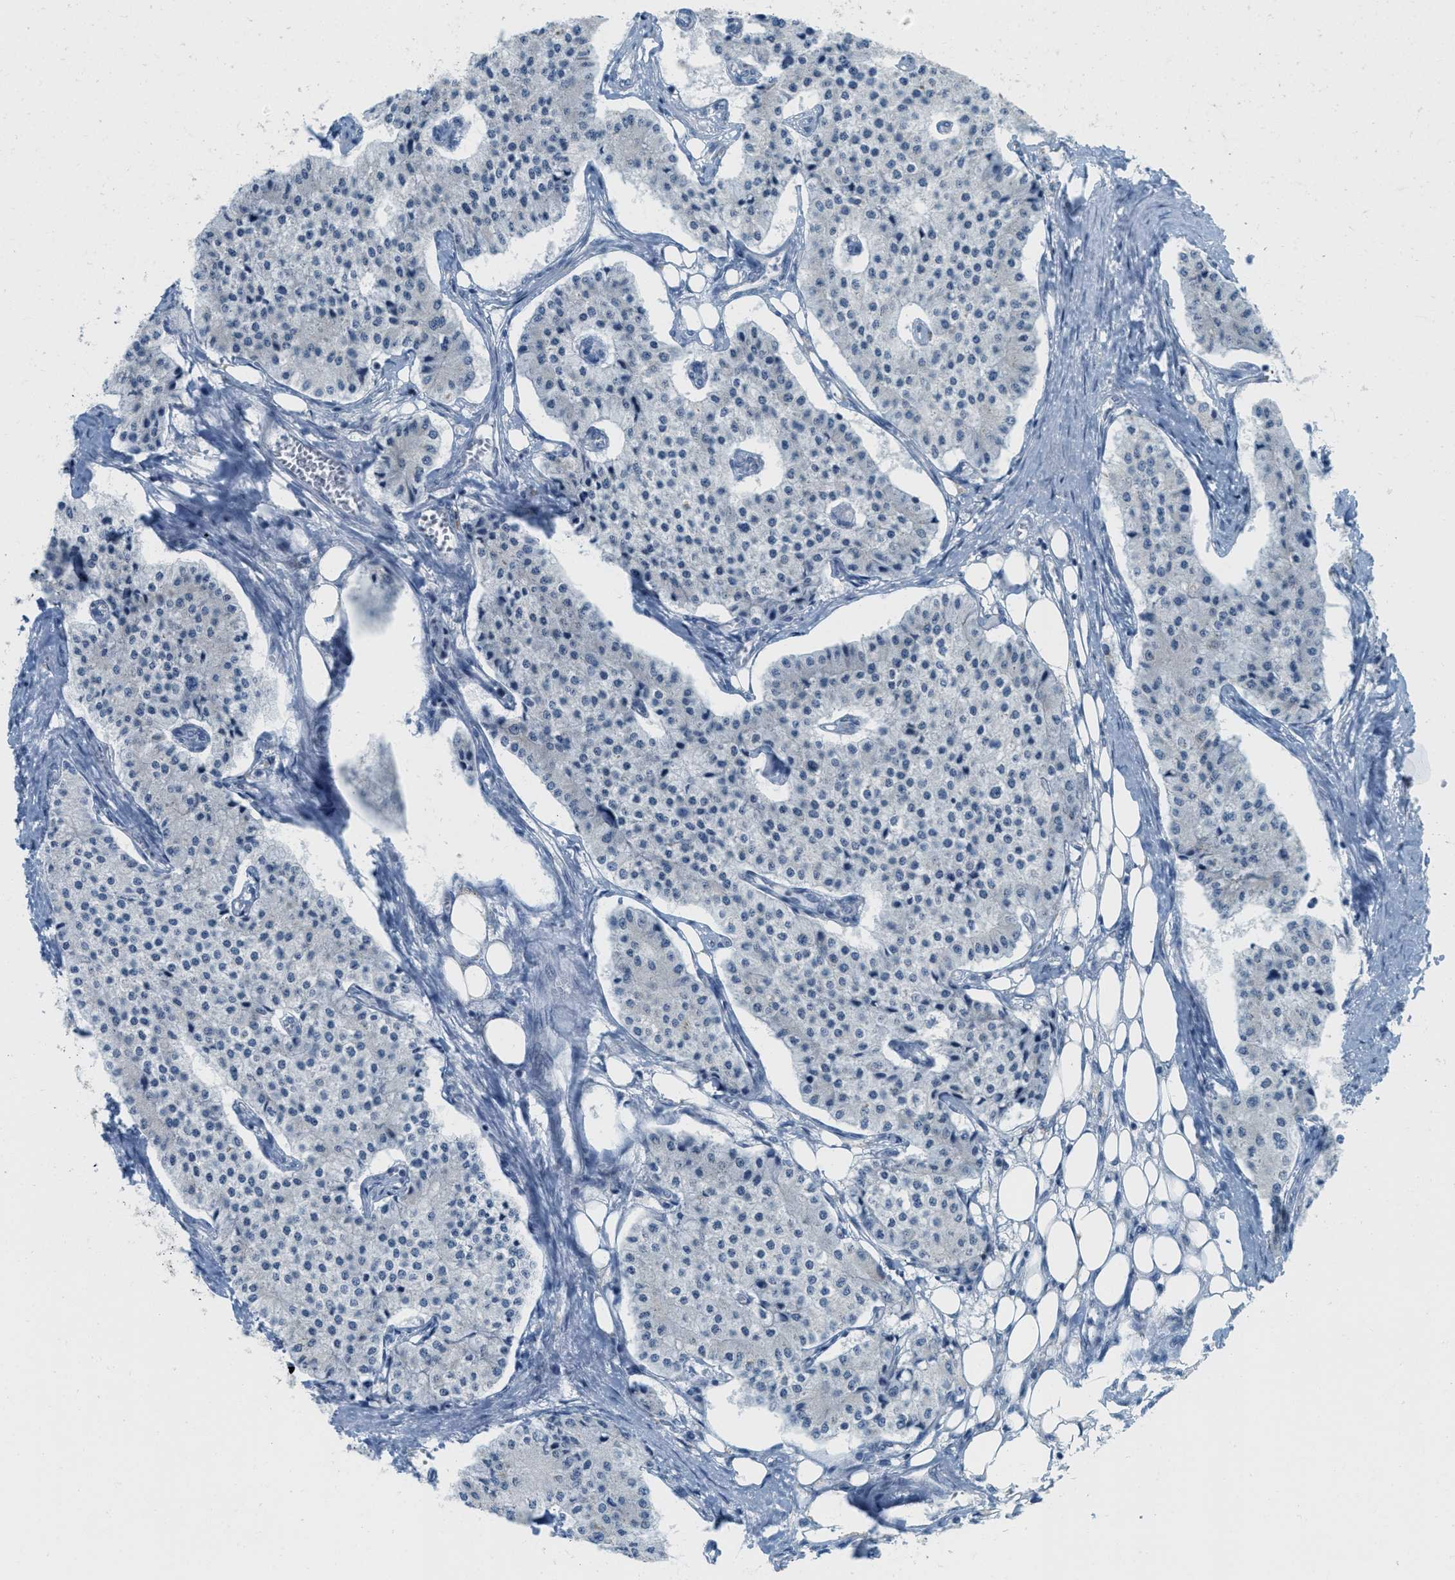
{"staining": {"intensity": "negative", "quantity": "none", "location": "none"}, "tissue": "carcinoid", "cell_type": "Tumor cells", "image_type": "cancer", "snomed": [{"axis": "morphology", "description": "Carcinoid, malignant, NOS"}, {"axis": "topography", "description": "Colon"}], "caption": "The image shows no significant positivity in tumor cells of malignant carcinoid.", "gene": "TEX264", "patient": {"sex": "female", "age": 52}}